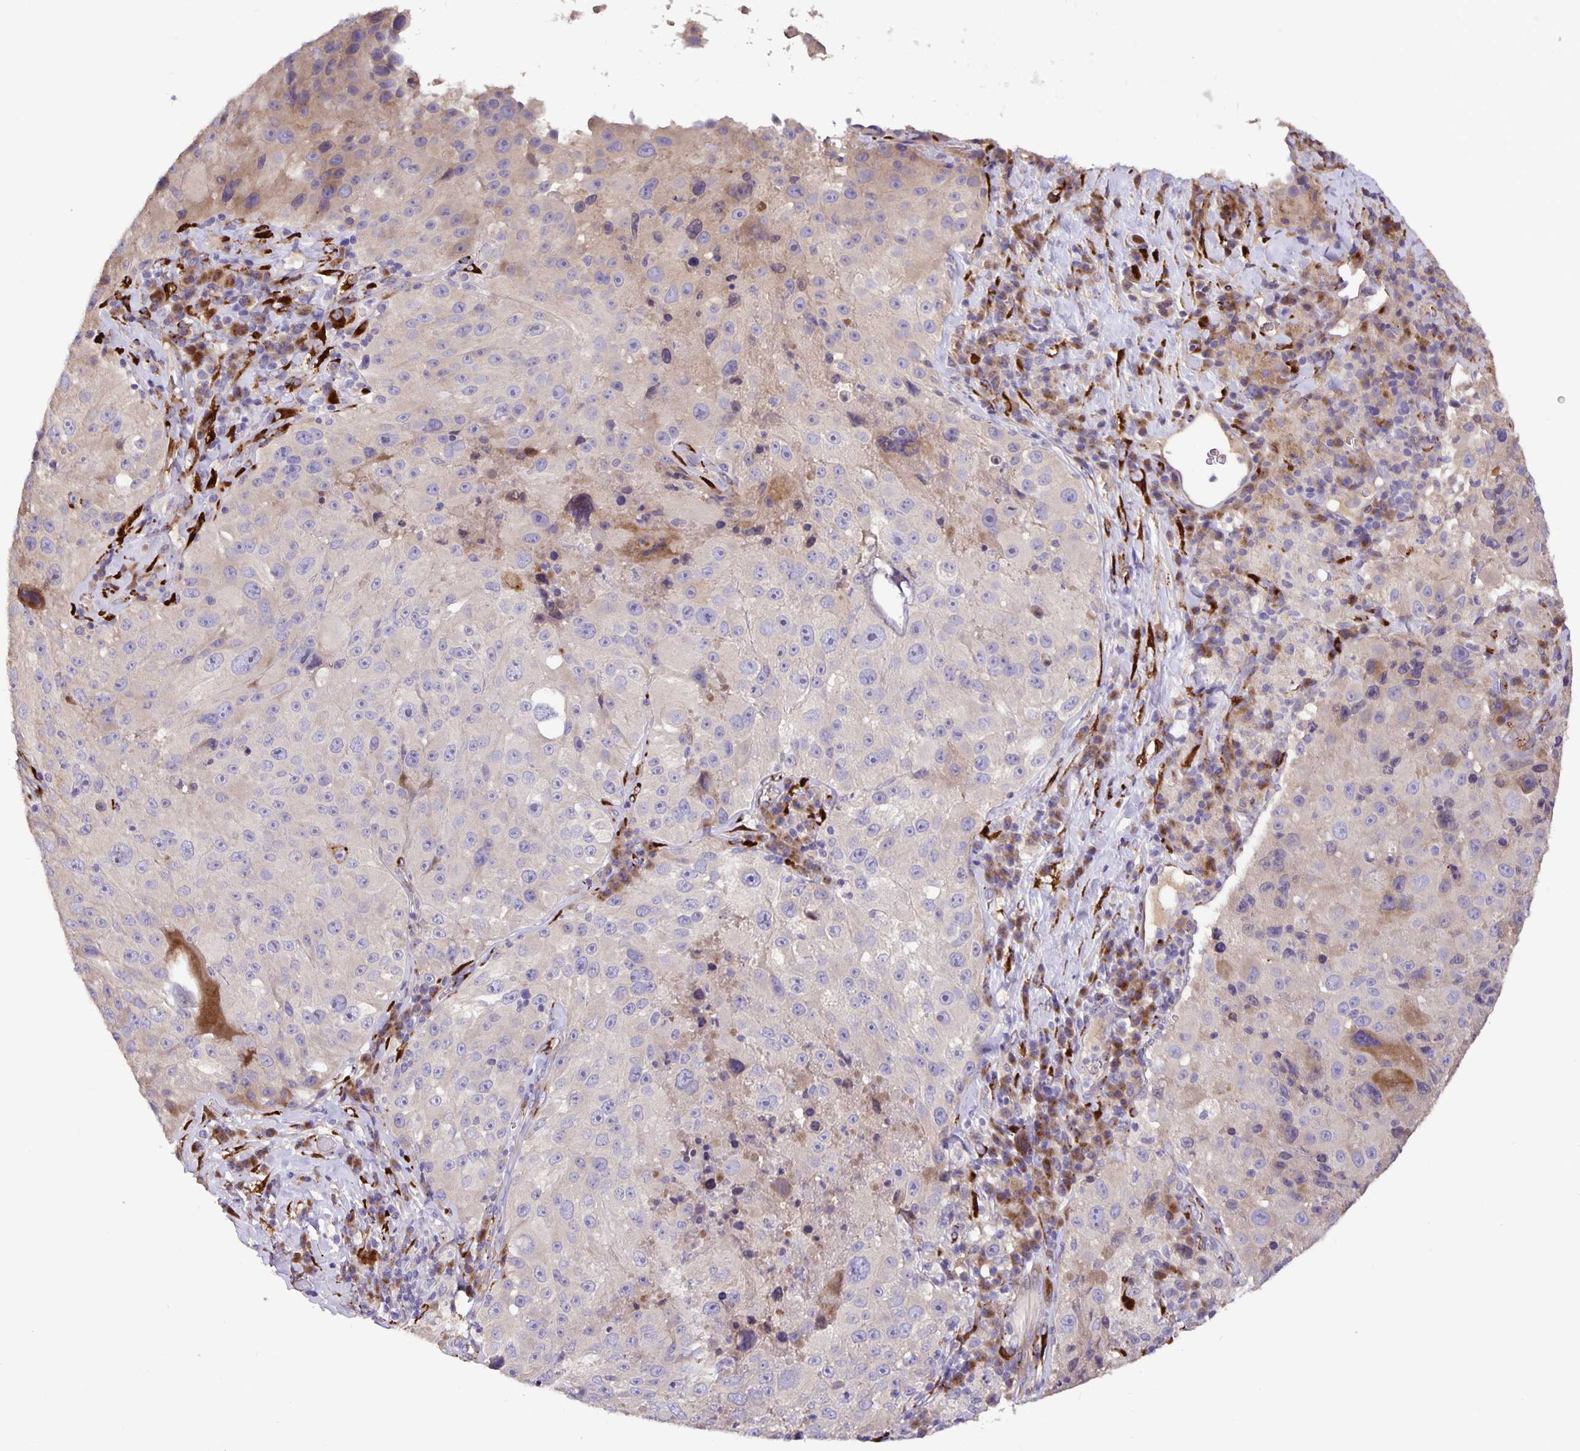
{"staining": {"intensity": "weak", "quantity": "<25%", "location": "cytoplasmic/membranous"}, "tissue": "melanoma", "cell_type": "Tumor cells", "image_type": "cancer", "snomed": [{"axis": "morphology", "description": "Malignant melanoma, Metastatic site"}, {"axis": "topography", "description": "Lymph node"}], "caption": "An image of melanoma stained for a protein displays no brown staining in tumor cells. (Brightfield microscopy of DAB (3,3'-diaminobenzidine) IHC at high magnification).", "gene": "EML6", "patient": {"sex": "male", "age": 62}}